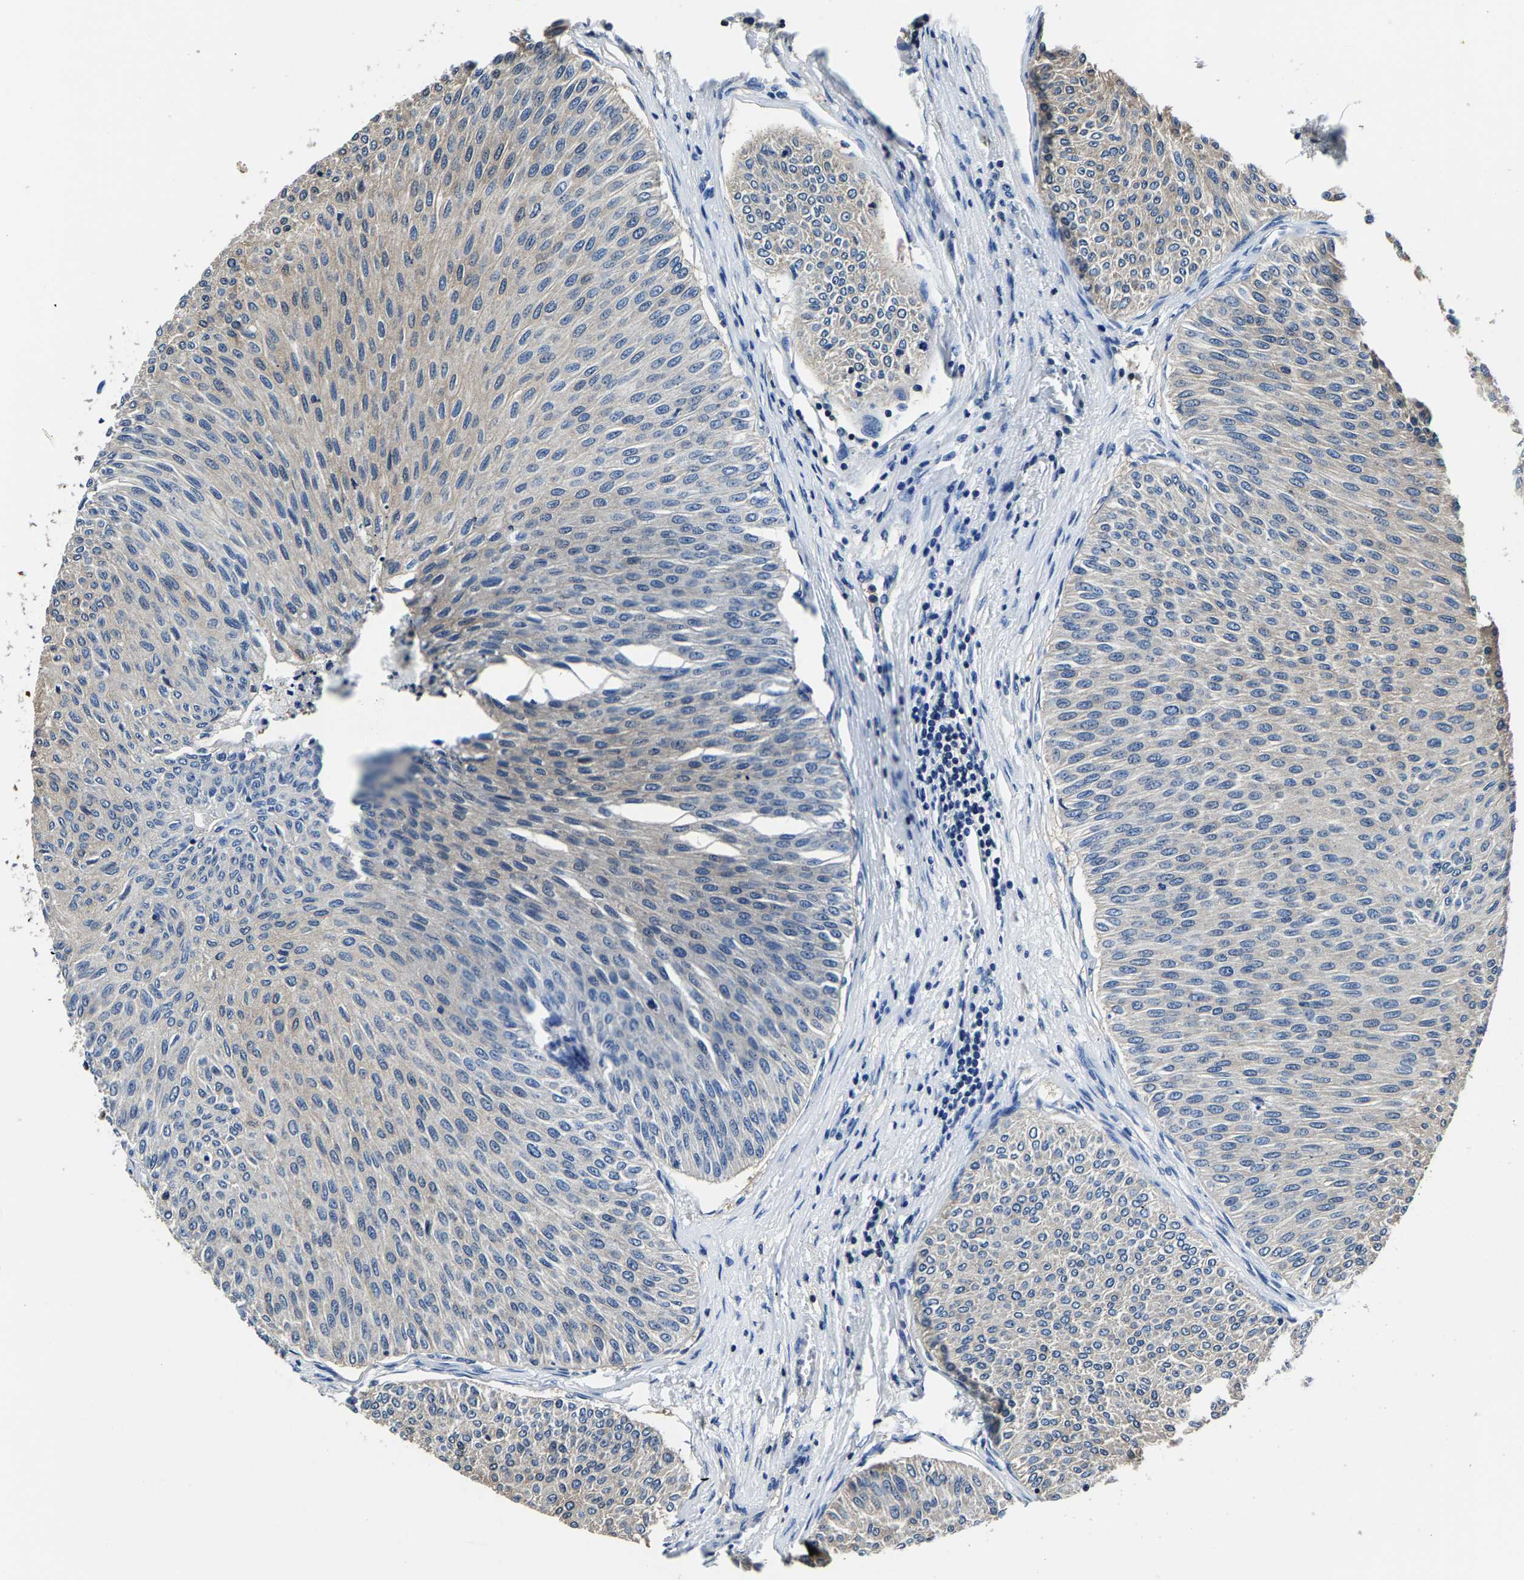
{"staining": {"intensity": "negative", "quantity": "none", "location": "none"}, "tissue": "urothelial cancer", "cell_type": "Tumor cells", "image_type": "cancer", "snomed": [{"axis": "morphology", "description": "Urothelial carcinoma, Low grade"}, {"axis": "topography", "description": "Urinary bladder"}], "caption": "This is a photomicrograph of IHC staining of low-grade urothelial carcinoma, which shows no staining in tumor cells.", "gene": "ALDOB", "patient": {"sex": "male", "age": 78}}